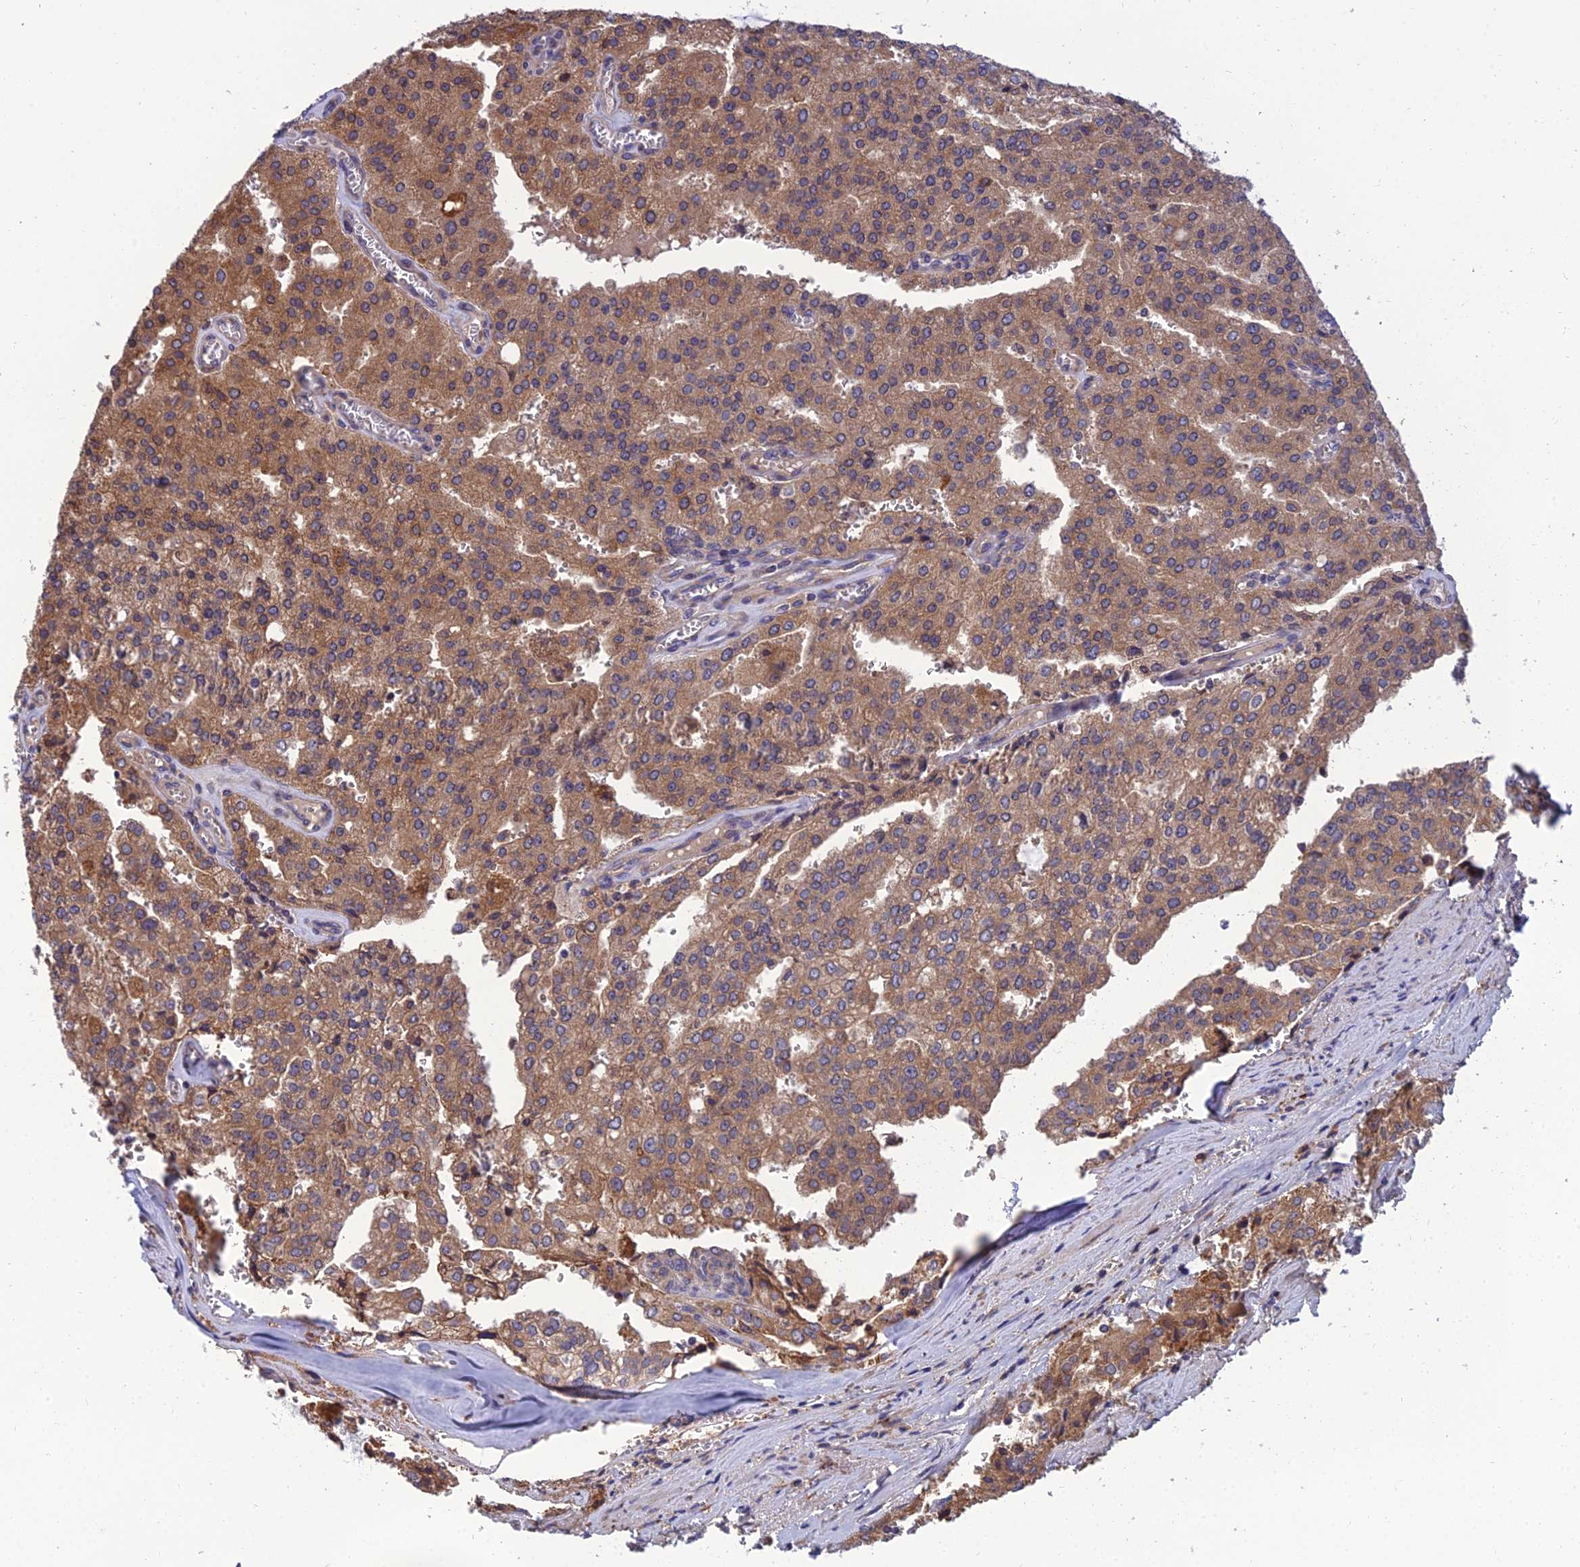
{"staining": {"intensity": "moderate", "quantity": ">75%", "location": "cytoplasmic/membranous"}, "tissue": "prostate cancer", "cell_type": "Tumor cells", "image_type": "cancer", "snomed": [{"axis": "morphology", "description": "Adenocarcinoma, High grade"}, {"axis": "topography", "description": "Prostate"}], "caption": "Tumor cells exhibit medium levels of moderate cytoplasmic/membranous positivity in about >75% of cells in human prostate high-grade adenocarcinoma.", "gene": "UMAD1", "patient": {"sex": "male", "age": 68}}